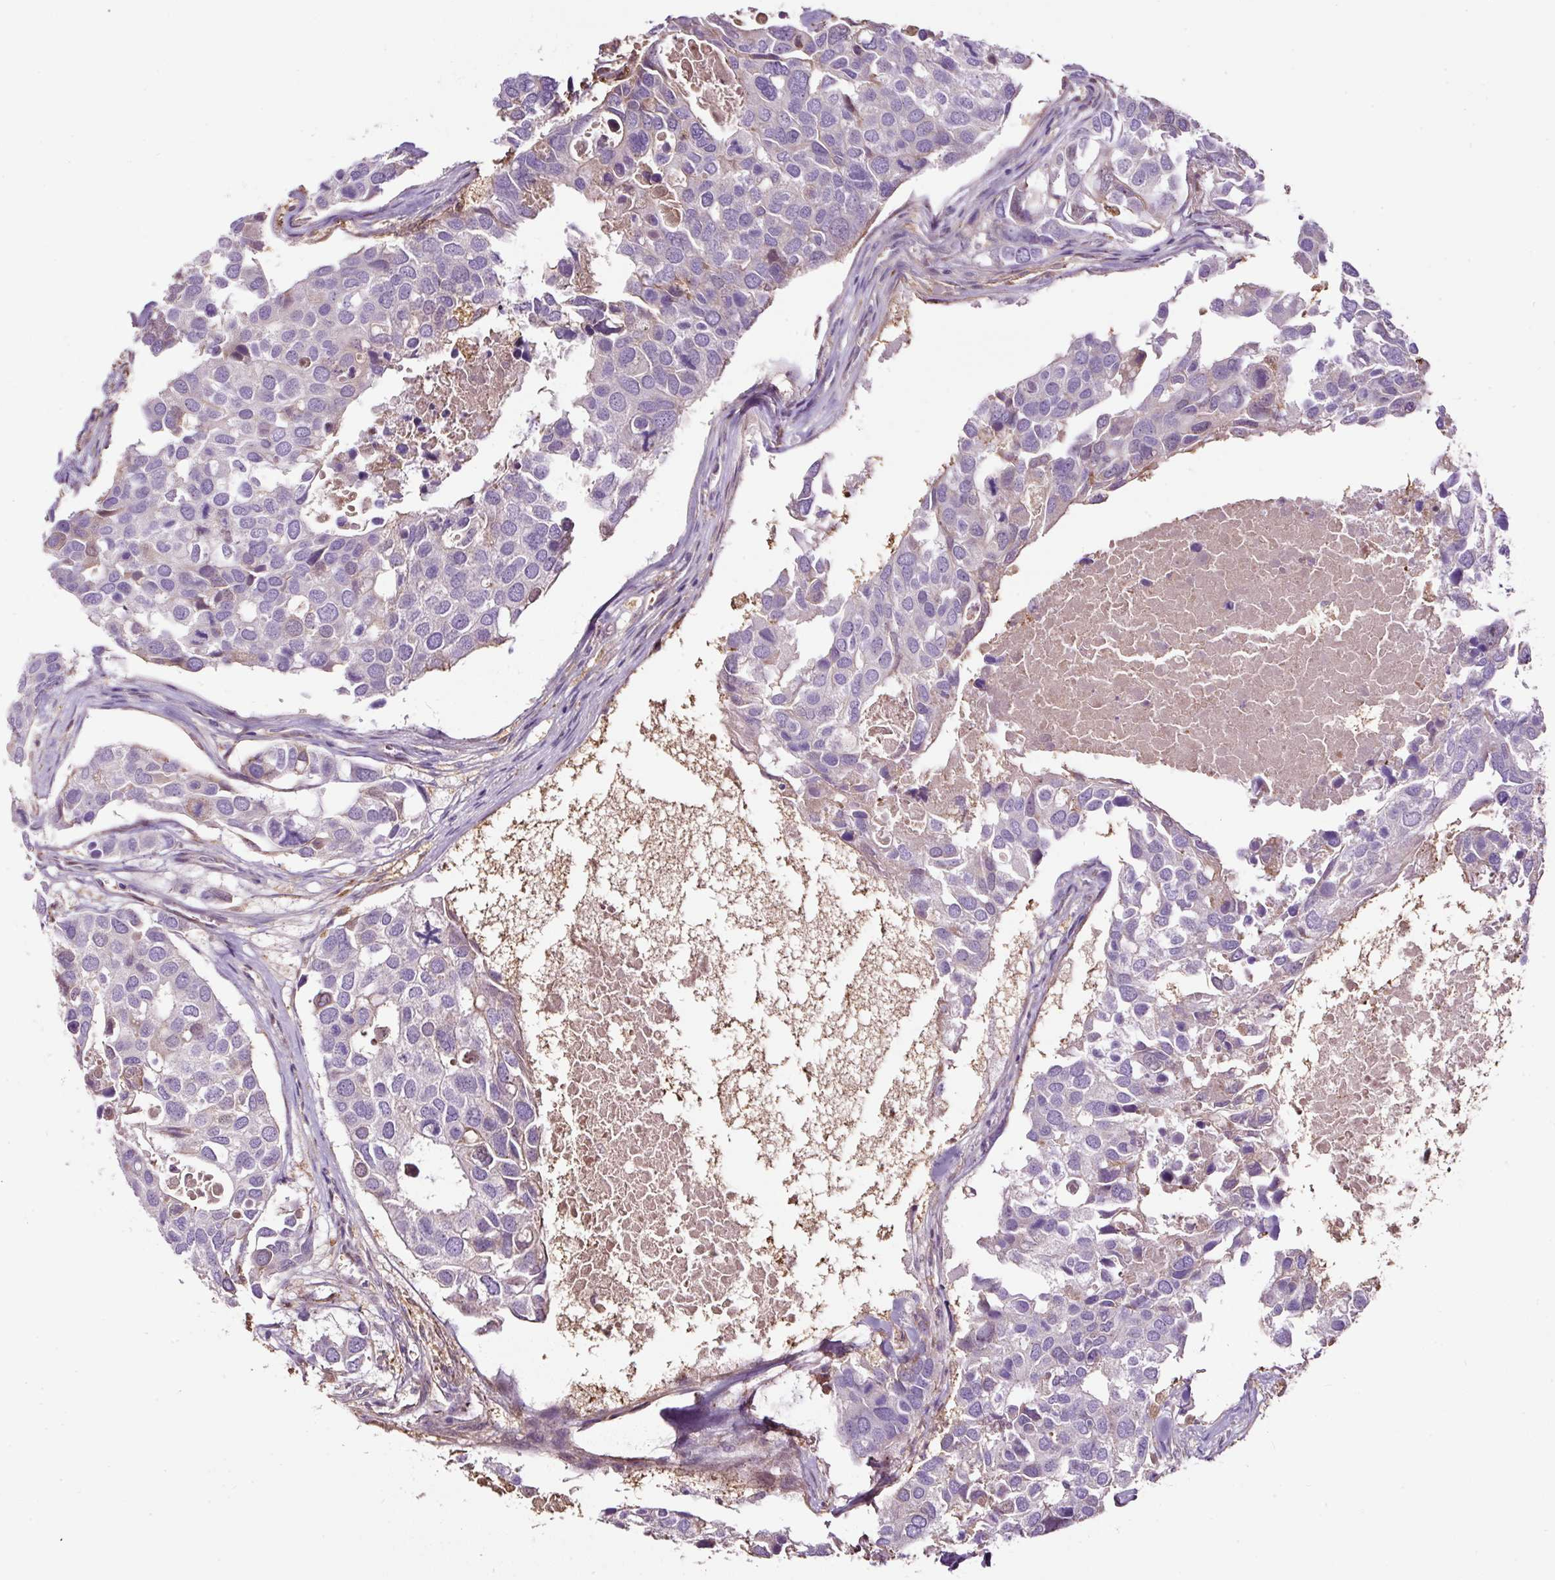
{"staining": {"intensity": "negative", "quantity": "none", "location": "none"}, "tissue": "breast cancer", "cell_type": "Tumor cells", "image_type": "cancer", "snomed": [{"axis": "morphology", "description": "Duct carcinoma"}, {"axis": "topography", "description": "Breast"}], "caption": "A high-resolution micrograph shows immunohistochemistry (IHC) staining of breast cancer (invasive ductal carcinoma), which shows no significant positivity in tumor cells. (DAB (3,3'-diaminobenzidine) immunohistochemistry with hematoxylin counter stain).", "gene": "LRRC24", "patient": {"sex": "female", "age": 83}}